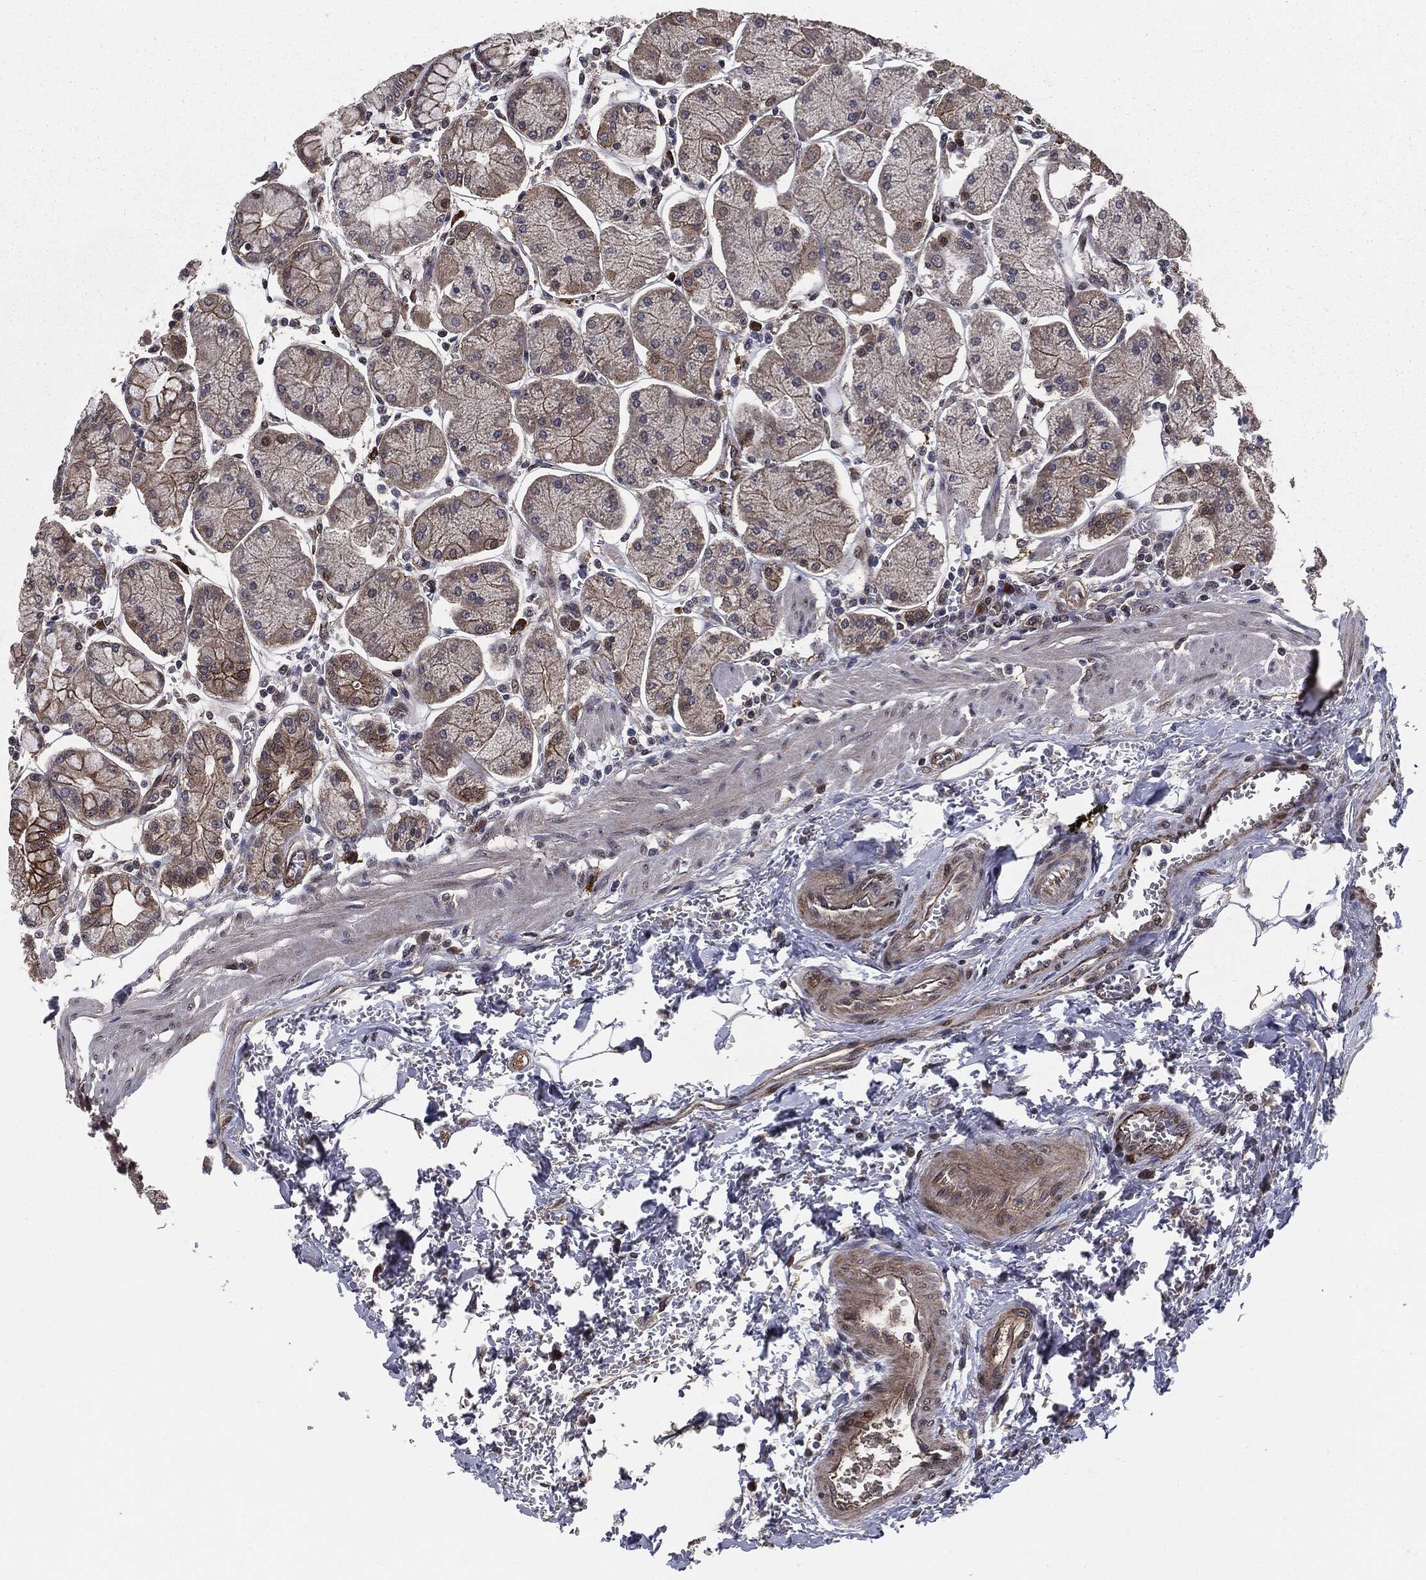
{"staining": {"intensity": "strong", "quantity": "<25%", "location": "cytoplasmic/membranous"}, "tissue": "stomach", "cell_type": "Glandular cells", "image_type": "normal", "snomed": [{"axis": "morphology", "description": "Normal tissue, NOS"}, {"axis": "morphology", "description": "Adenocarcinoma, NOS"}, {"axis": "topography", "description": "Stomach, upper"}, {"axis": "topography", "description": "Stomach"}], "caption": "Immunohistochemical staining of benign human stomach demonstrates strong cytoplasmic/membranous protein staining in approximately <25% of glandular cells.", "gene": "PTPA", "patient": {"sex": "male", "age": 76}}